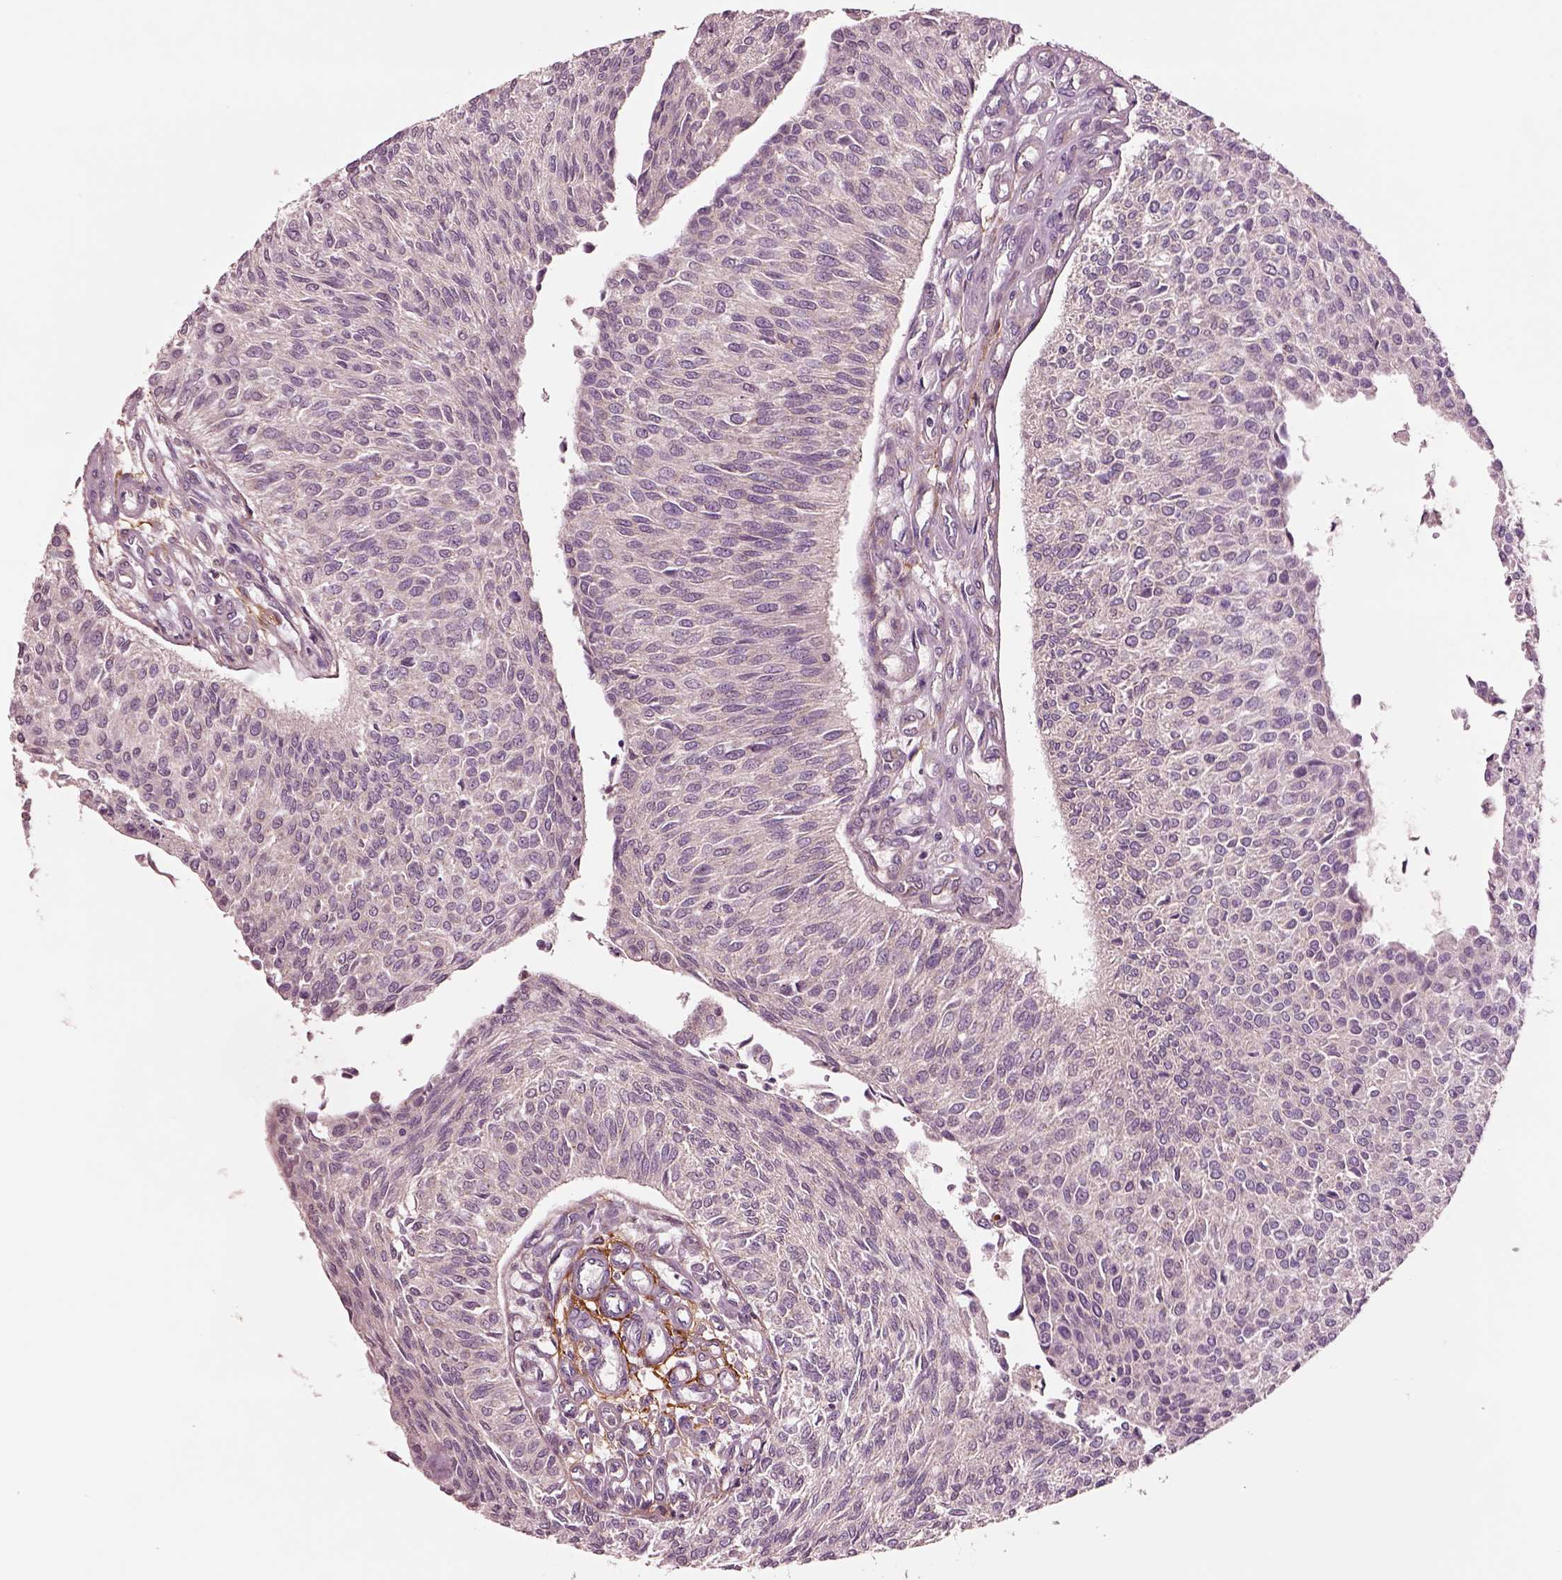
{"staining": {"intensity": "negative", "quantity": "none", "location": "none"}, "tissue": "urothelial cancer", "cell_type": "Tumor cells", "image_type": "cancer", "snomed": [{"axis": "morphology", "description": "Urothelial carcinoma, NOS"}, {"axis": "topography", "description": "Urinary bladder"}], "caption": "Image shows no significant protein expression in tumor cells of transitional cell carcinoma. The staining is performed using DAB (3,3'-diaminobenzidine) brown chromogen with nuclei counter-stained in using hematoxylin.", "gene": "SEC23A", "patient": {"sex": "male", "age": 55}}